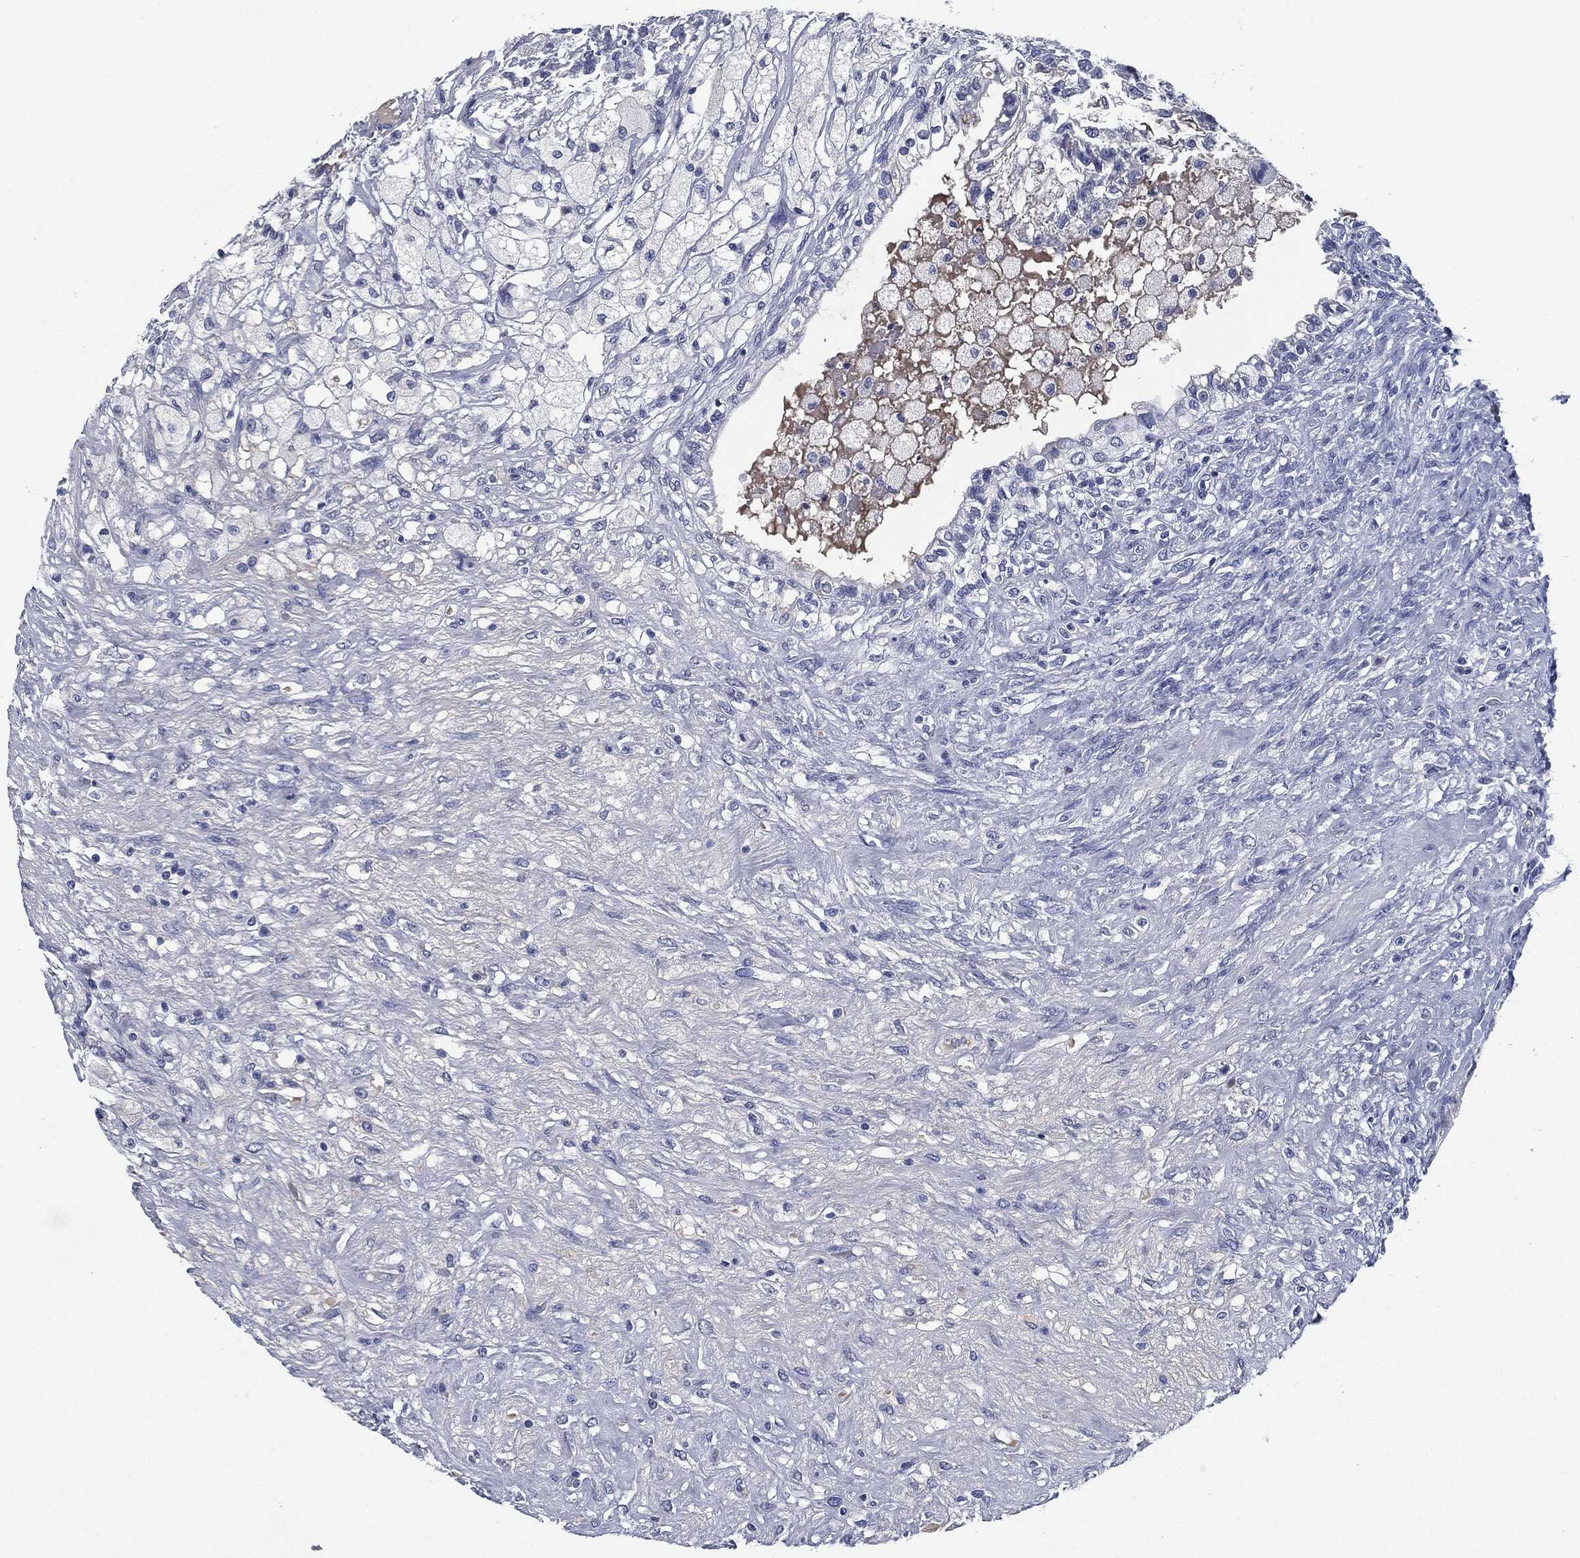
{"staining": {"intensity": "negative", "quantity": "none", "location": "none"}, "tissue": "testis cancer", "cell_type": "Tumor cells", "image_type": "cancer", "snomed": [{"axis": "morphology", "description": "Seminoma, NOS"}, {"axis": "morphology", "description": "Carcinoma, Embryonal, NOS"}, {"axis": "topography", "description": "Testis"}], "caption": "Immunohistochemistry (IHC) histopathology image of human testis cancer stained for a protein (brown), which demonstrates no staining in tumor cells. The staining was performed using DAB to visualize the protein expression in brown, while the nuclei were stained in blue with hematoxylin (Magnification: 20x).", "gene": "SIGLEC7", "patient": {"sex": "male", "age": 41}}